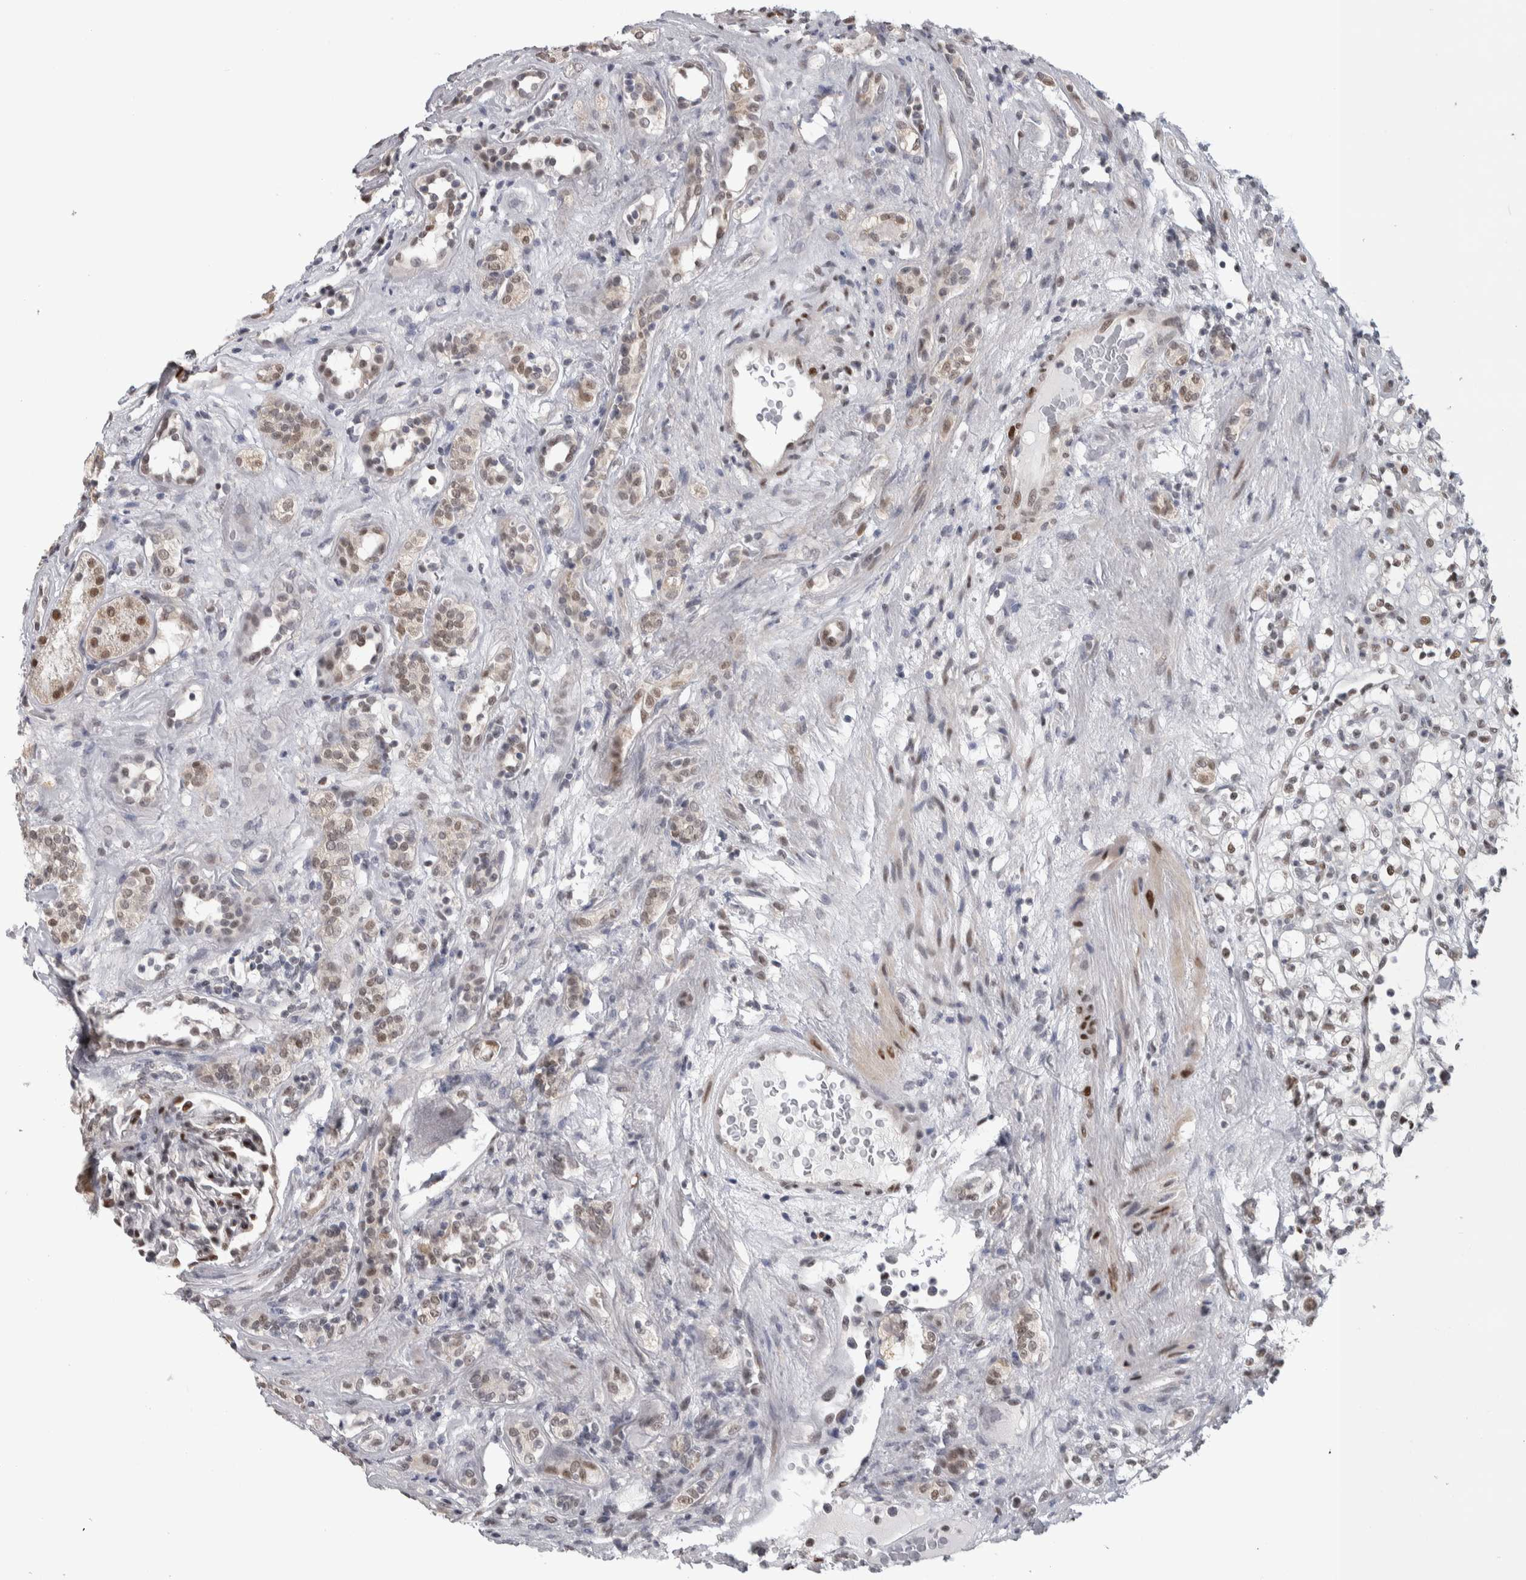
{"staining": {"intensity": "moderate", "quantity": ">75%", "location": "cytoplasmic/membranous,nuclear"}, "tissue": "renal cancer", "cell_type": "Tumor cells", "image_type": "cancer", "snomed": [{"axis": "morphology", "description": "Normal tissue, NOS"}, {"axis": "morphology", "description": "Adenocarcinoma, NOS"}, {"axis": "topography", "description": "Kidney"}], "caption": "Immunohistochemistry micrograph of neoplastic tissue: renal adenocarcinoma stained using immunohistochemistry (IHC) shows medium levels of moderate protein expression localized specifically in the cytoplasmic/membranous and nuclear of tumor cells, appearing as a cytoplasmic/membranous and nuclear brown color.", "gene": "HEXIM2", "patient": {"sex": "female", "age": 72}}